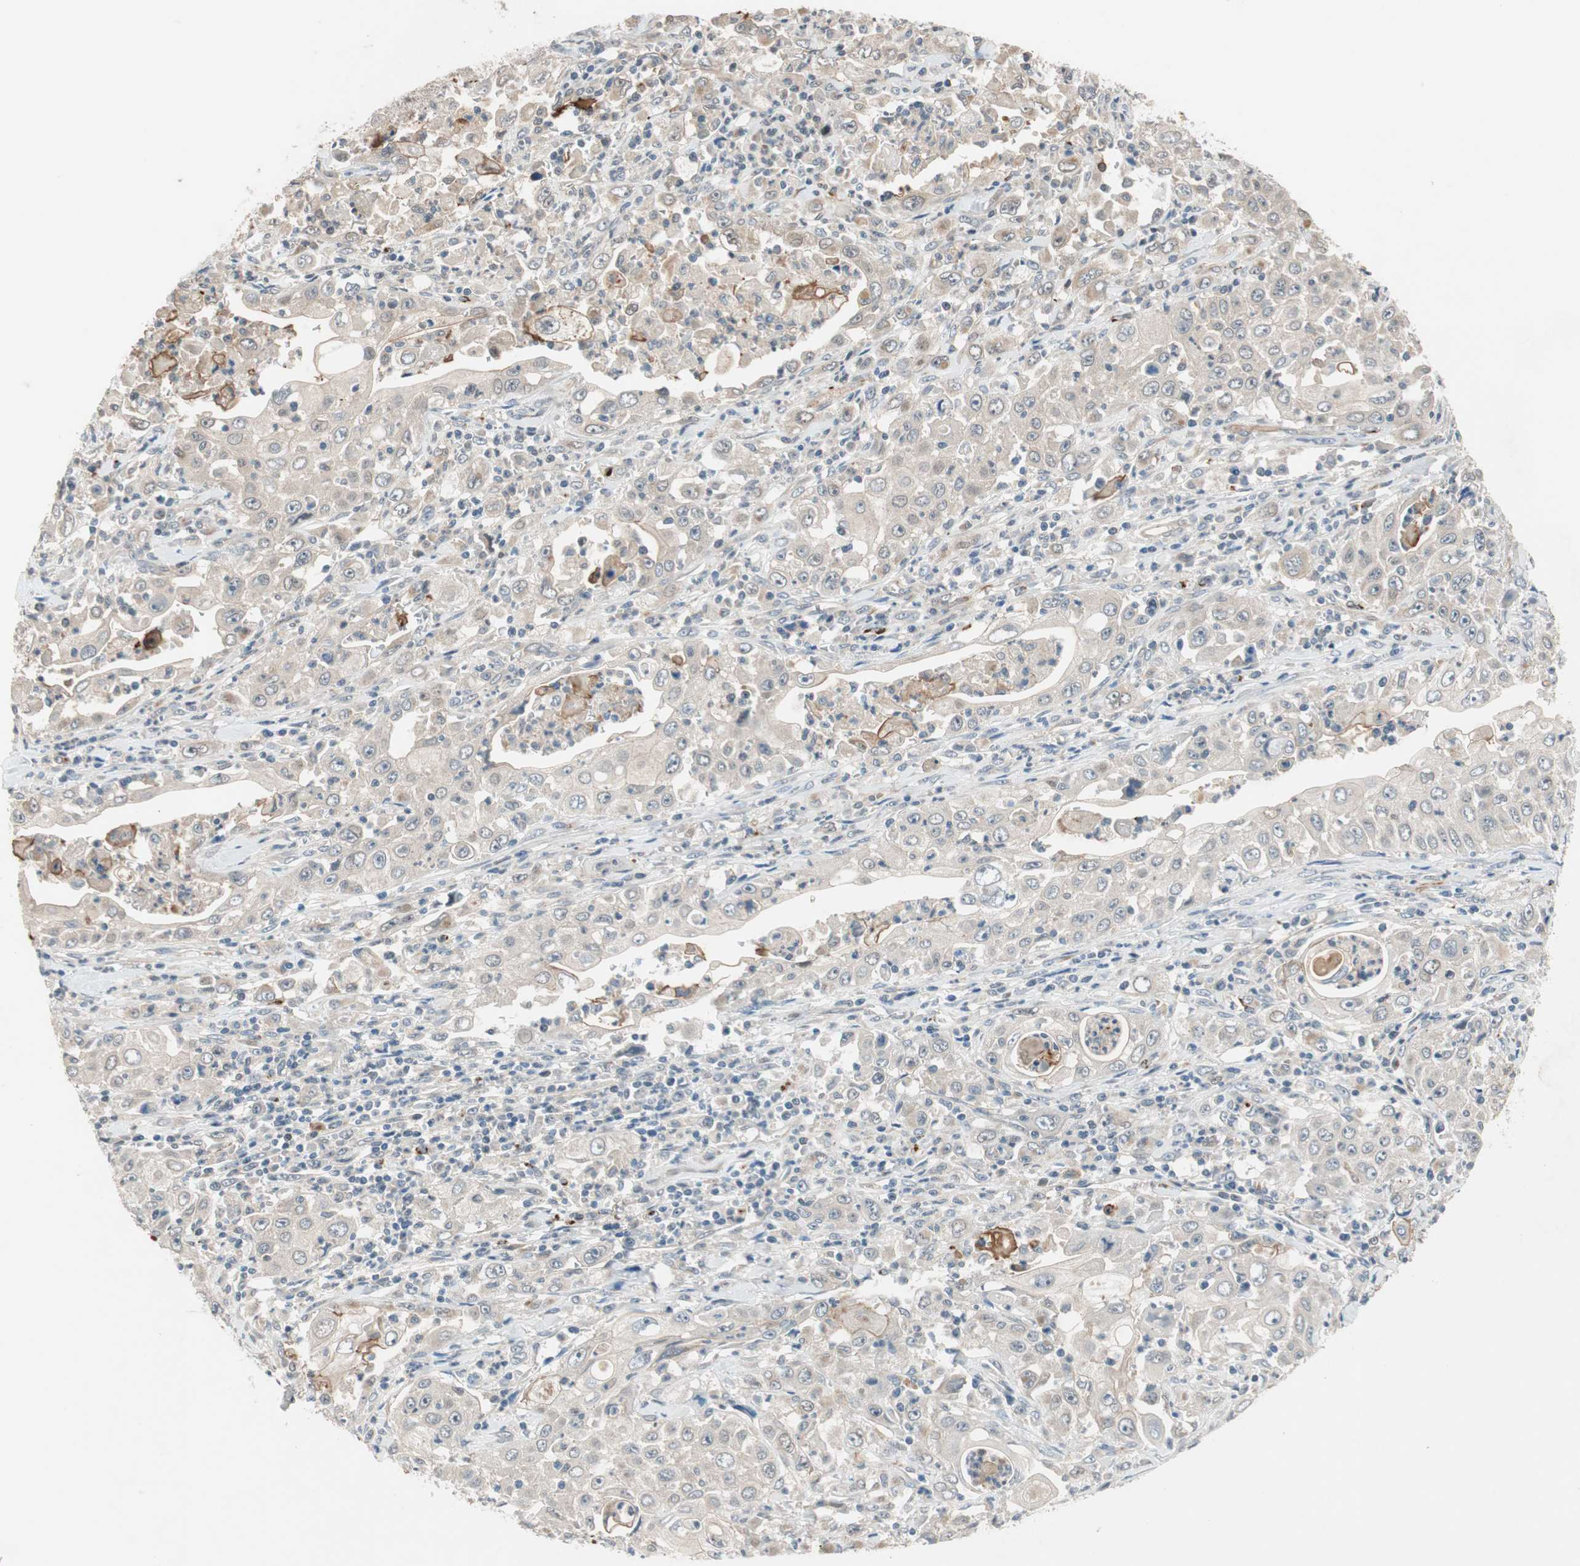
{"staining": {"intensity": "weak", "quantity": "25%-75%", "location": "cytoplasmic/membranous"}, "tissue": "pancreatic cancer", "cell_type": "Tumor cells", "image_type": "cancer", "snomed": [{"axis": "morphology", "description": "Adenocarcinoma, NOS"}, {"axis": "topography", "description": "Pancreas"}], "caption": "The image exhibits a brown stain indicating the presence of a protein in the cytoplasmic/membranous of tumor cells in pancreatic adenocarcinoma.", "gene": "PIK3R3", "patient": {"sex": "male", "age": 70}}